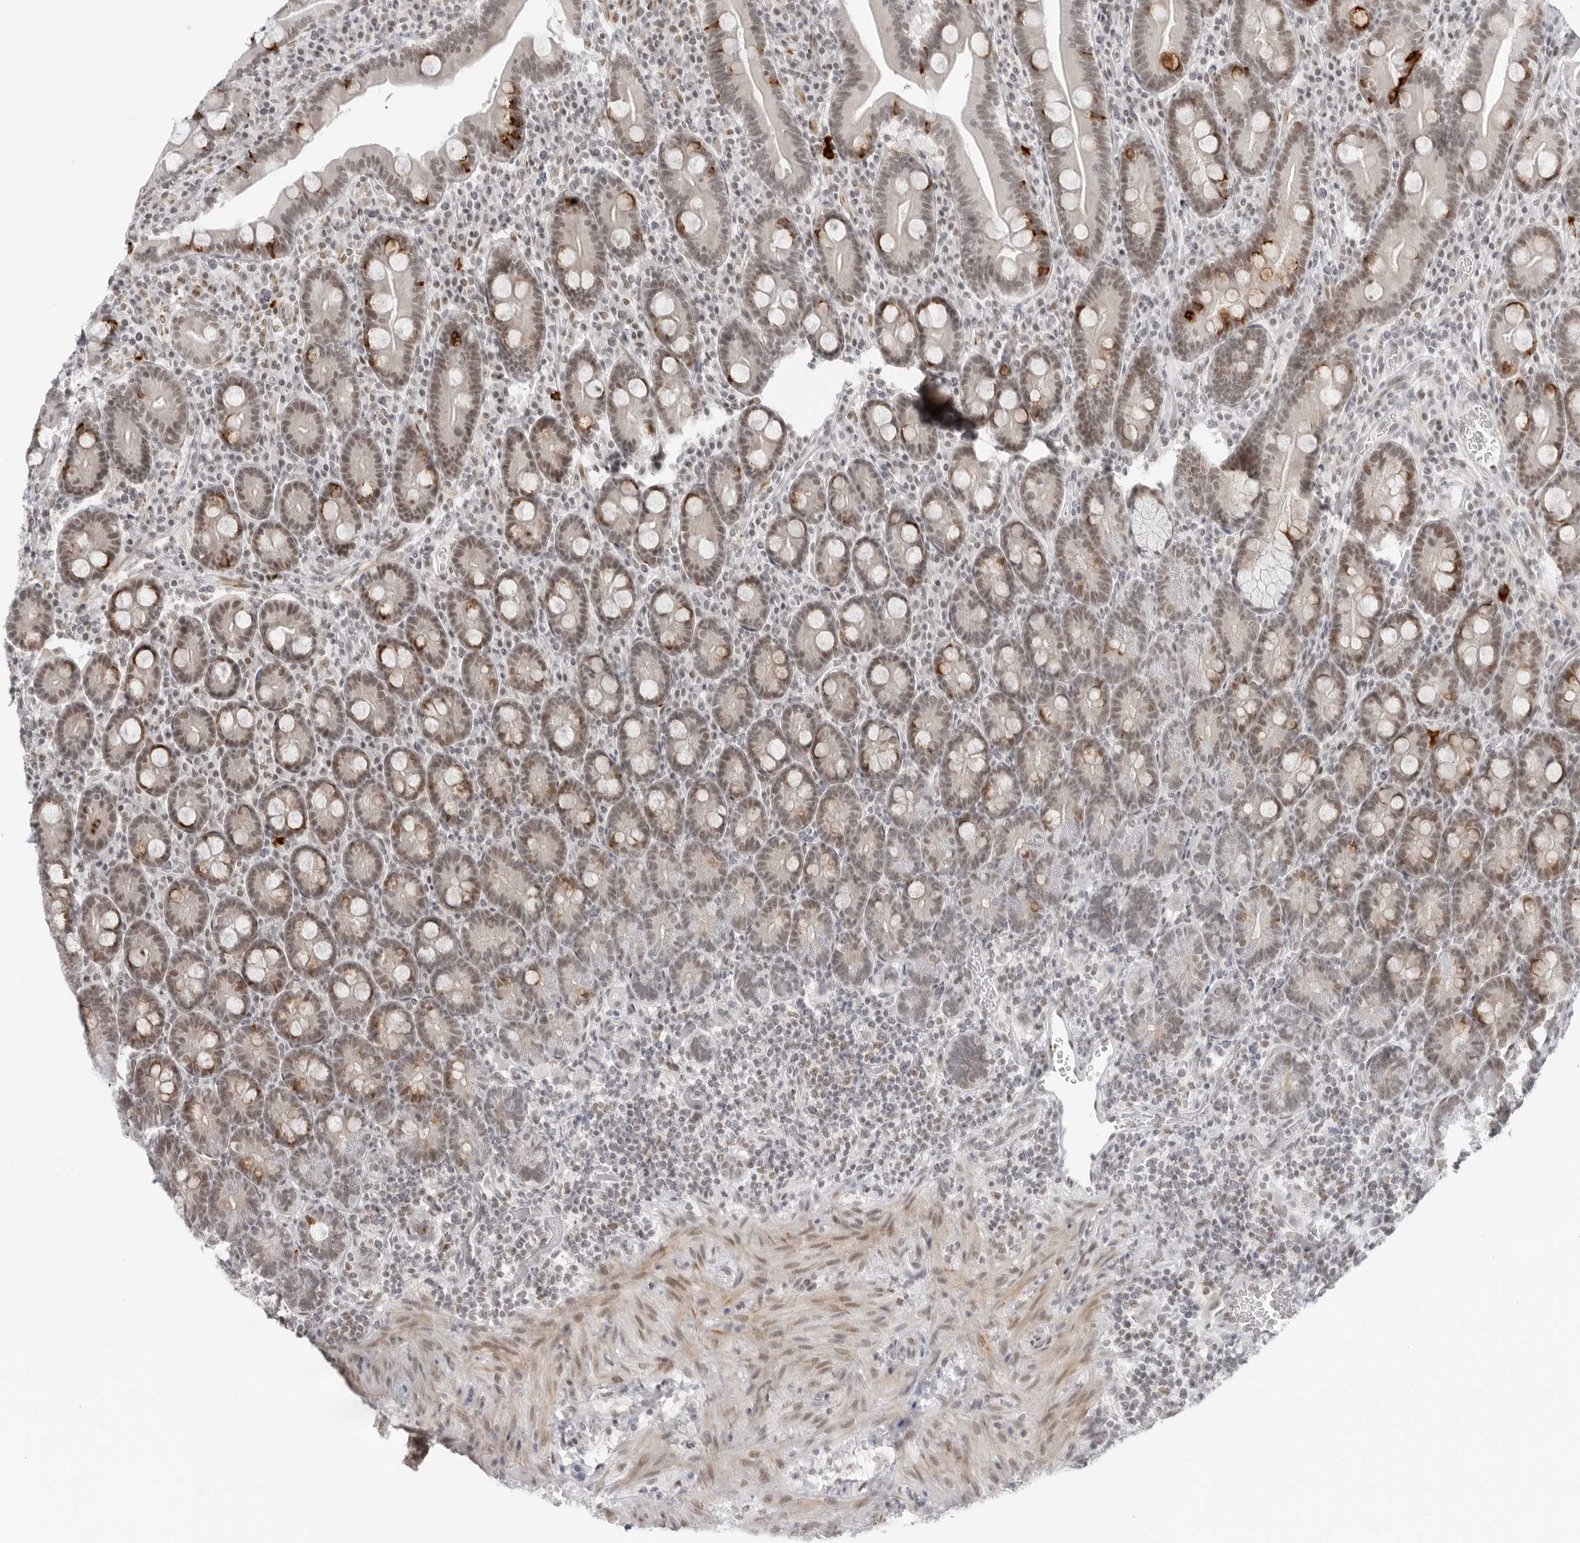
{"staining": {"intensity": "moderate", "quantity": "25%-75%", "location": "cytoplasmic/membranous,nuclear"}, "tissue": "duodenum", "cell_type": "Glandular cells", "image_type": "normal", "snomed": [{"axis": "morphology", "description": "Normal tissue, NOS"}, {"axis": "topography", "description": "Duodenum"}], "caption": "IHC staining of benign duodenum, which reveals medium levels of moderate cytoplasmic/membranous,nuclear positivity in about 25%-75% of glandular cells indicating moderate cytoplasmic/membranous,nuclear protein positivity. The staining was performed using DAB (3,3'-diaminobenzidine) (brown) for protein detection and nuclei were counterstained in hematoxylin (blue).", "gene": "FOXK2", "patient": {"sex": "male", "age": 35}}